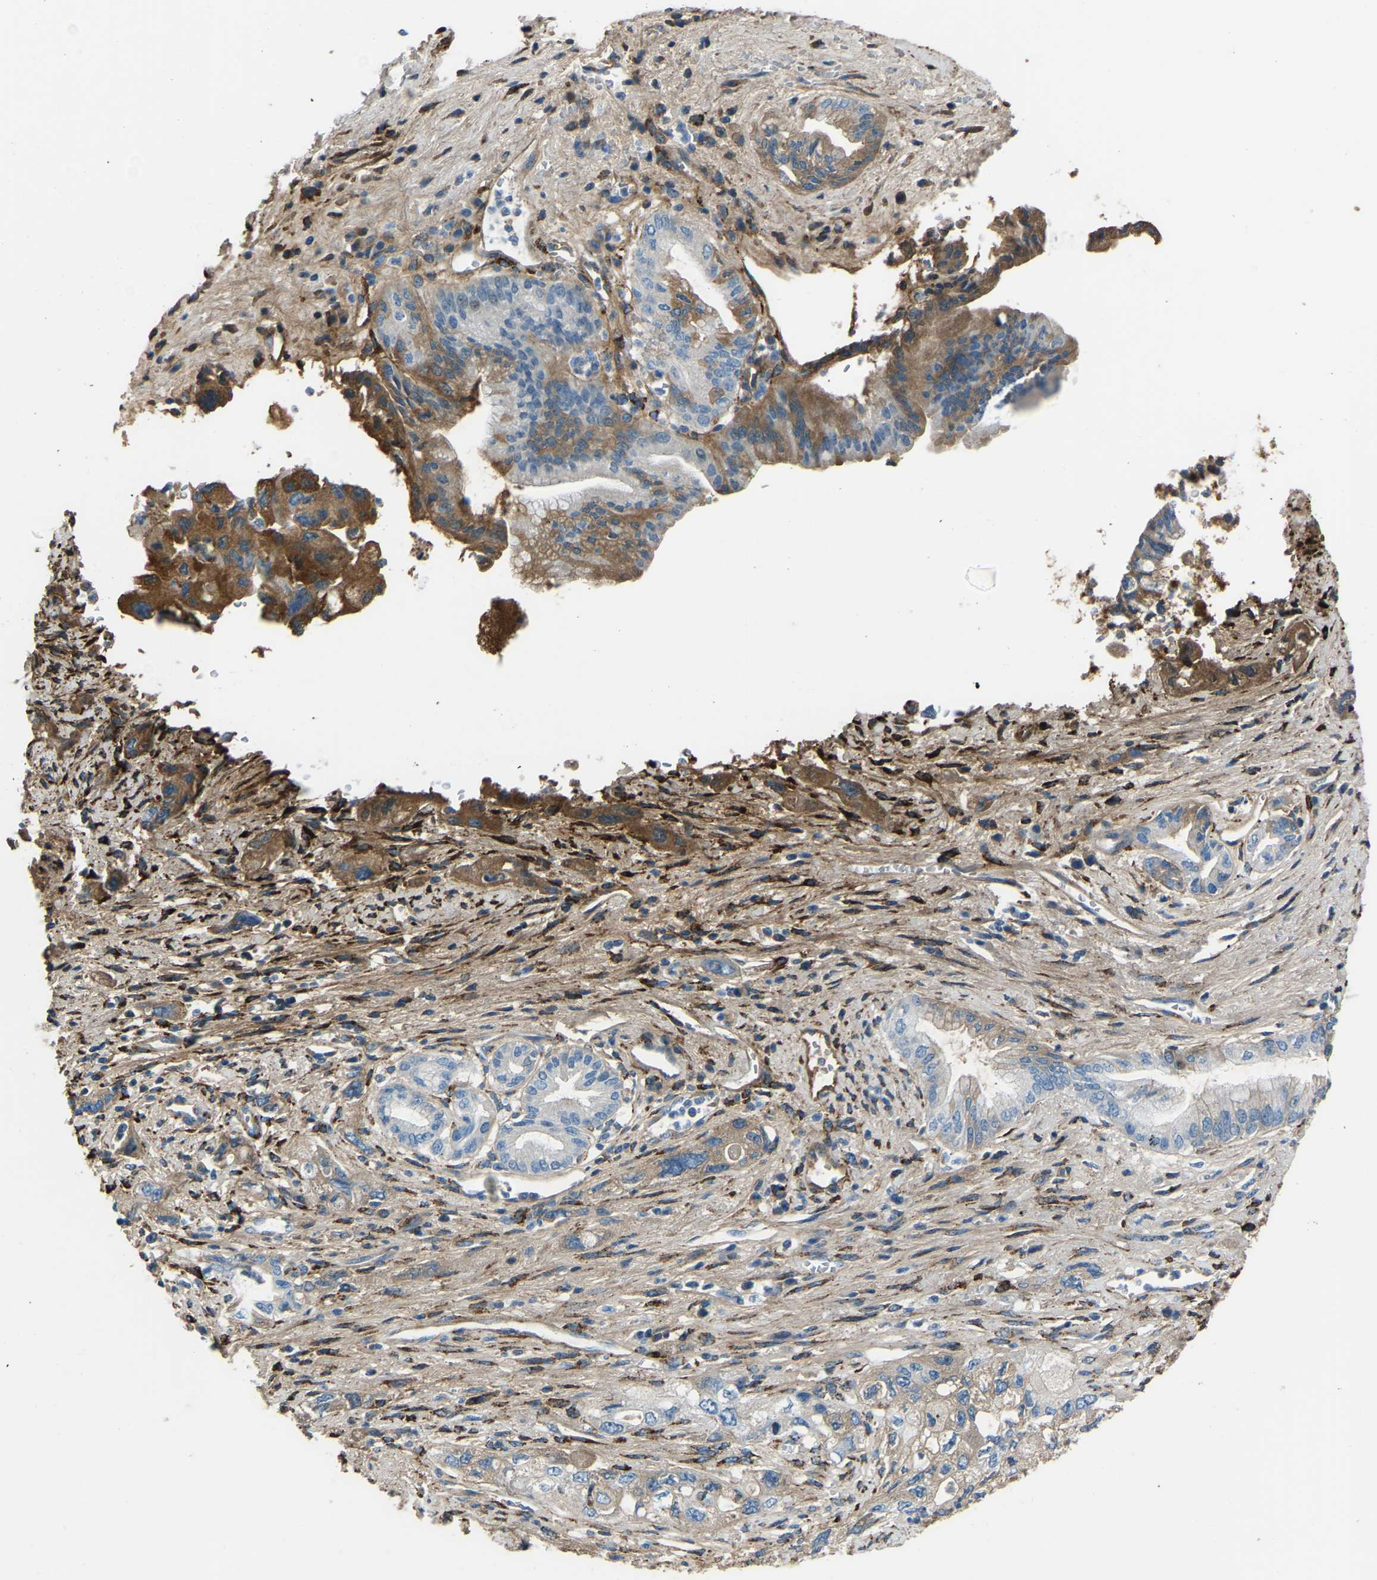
{"staining": {"intensity": "moderate", "quantity": "25%-75%", "location": "cytoplasmic/membranous"}, "tissue": "pancreatic cancer", "cell_type": "Tumor cells", "image_type": "cancer", "snomed": [{"axis": "morphology", "description": "Adenocarcinoma, NOS"}, {"axis": "topography", "description": "Pancreas"}], "caption": "An IHC histopathology image of tumor tissue is shown. Protein staining in brown highlights moderate cytoplasmic/membranous positivity in adenocarcinoma (pancreatic) within tumor cells.", "gene": "COL3A1", "patient": {"sex": "female", "age": 73}}